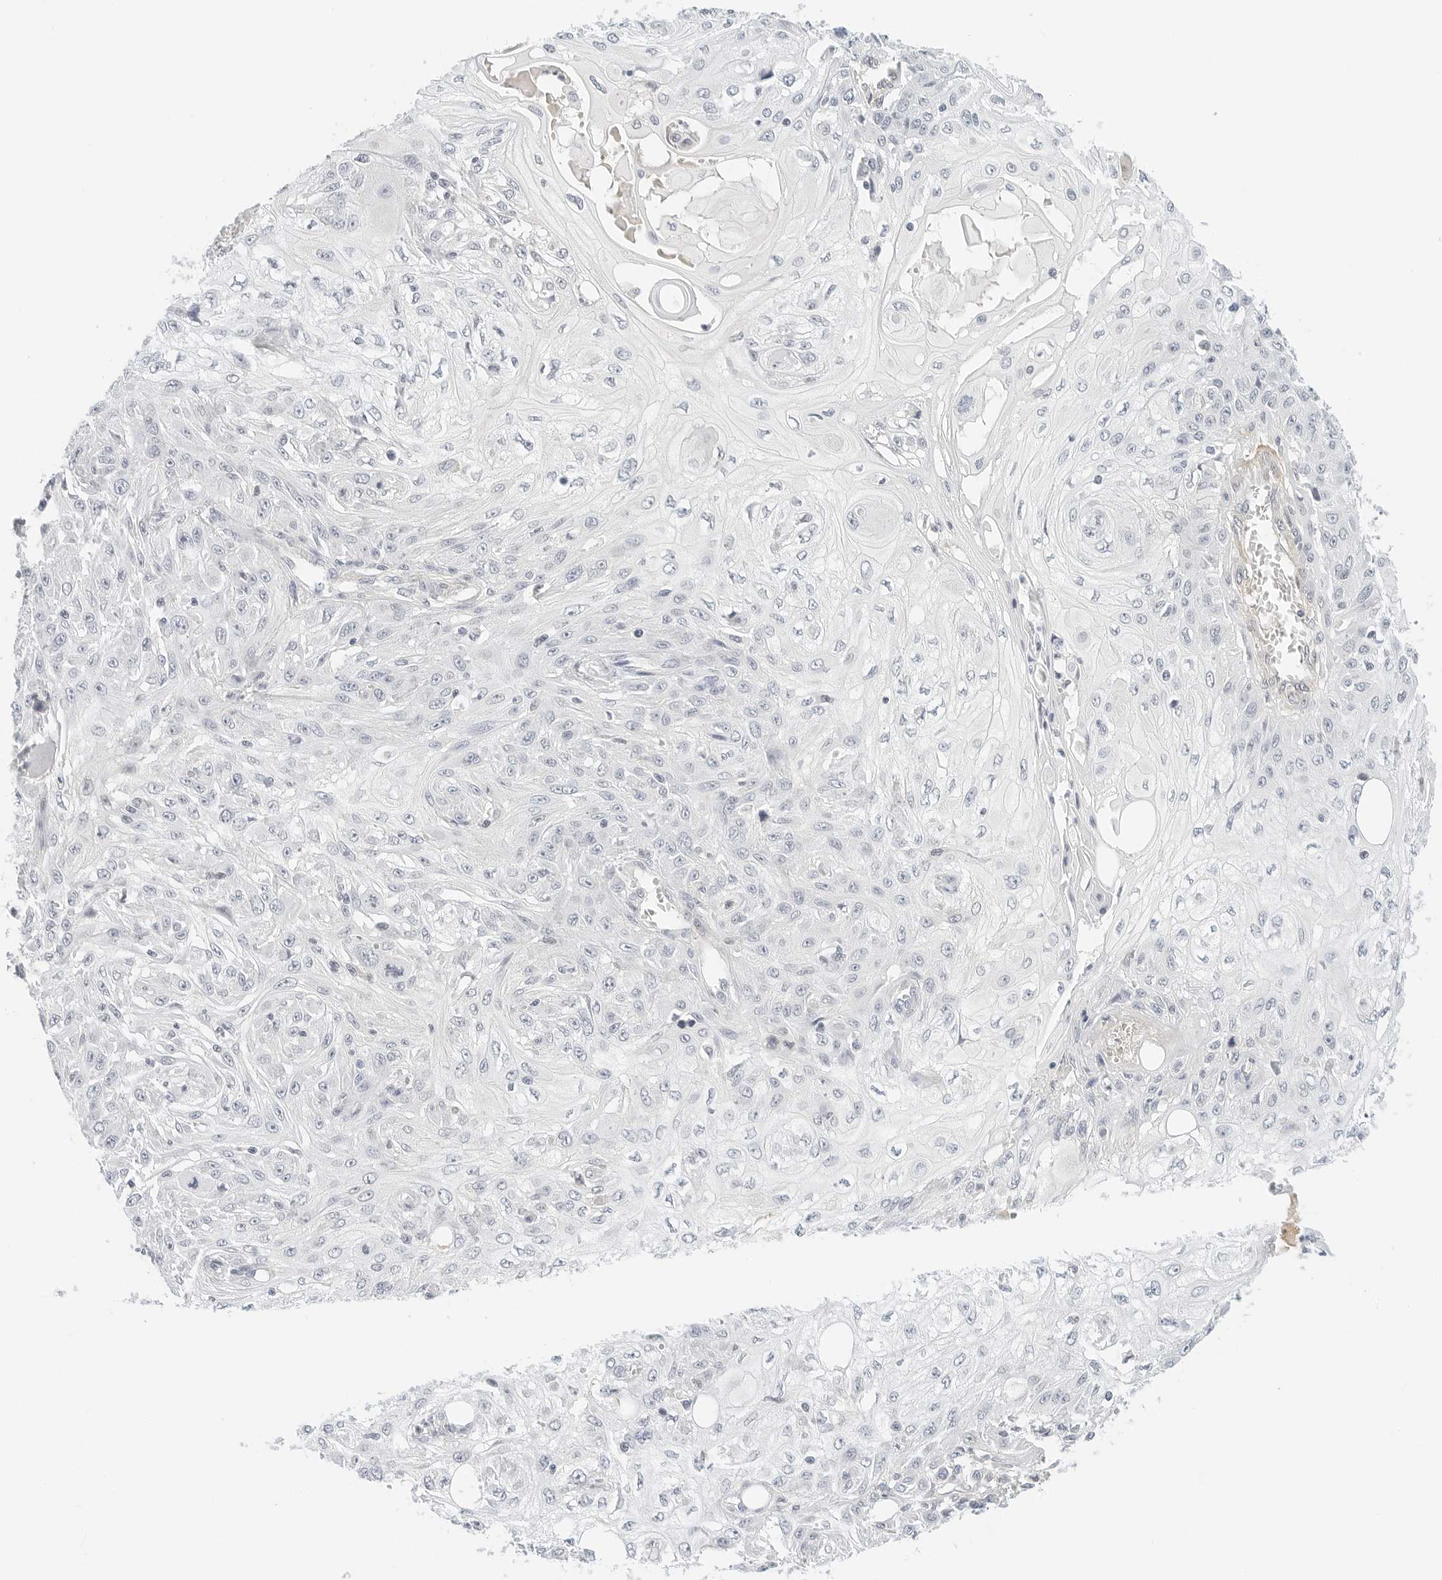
{"staining": {"intensity": "negative", "quantity": "none", "location": "none"}, "tissue": "skin cancer", "cell_type": "Tumor cells", "image_type": "cancer", "snomed": [{"axis": "morphology", "description": "Squamous cell carcinoma, NOS"}, {"axis": "morphology", "description": "Squamous cell carcinoma, metastatic, NOS"}, {"axis": "topography", "description": "Skin"}, {"axis": "topography", "description": "Lymph node"}], "caption": "A high-resolution histopathology image shows IHC staining of skin cancer, which shows no significant staining in tumor cells.", "gene": "PKDCC", "patient": {"sex": "male", "age": 75}}